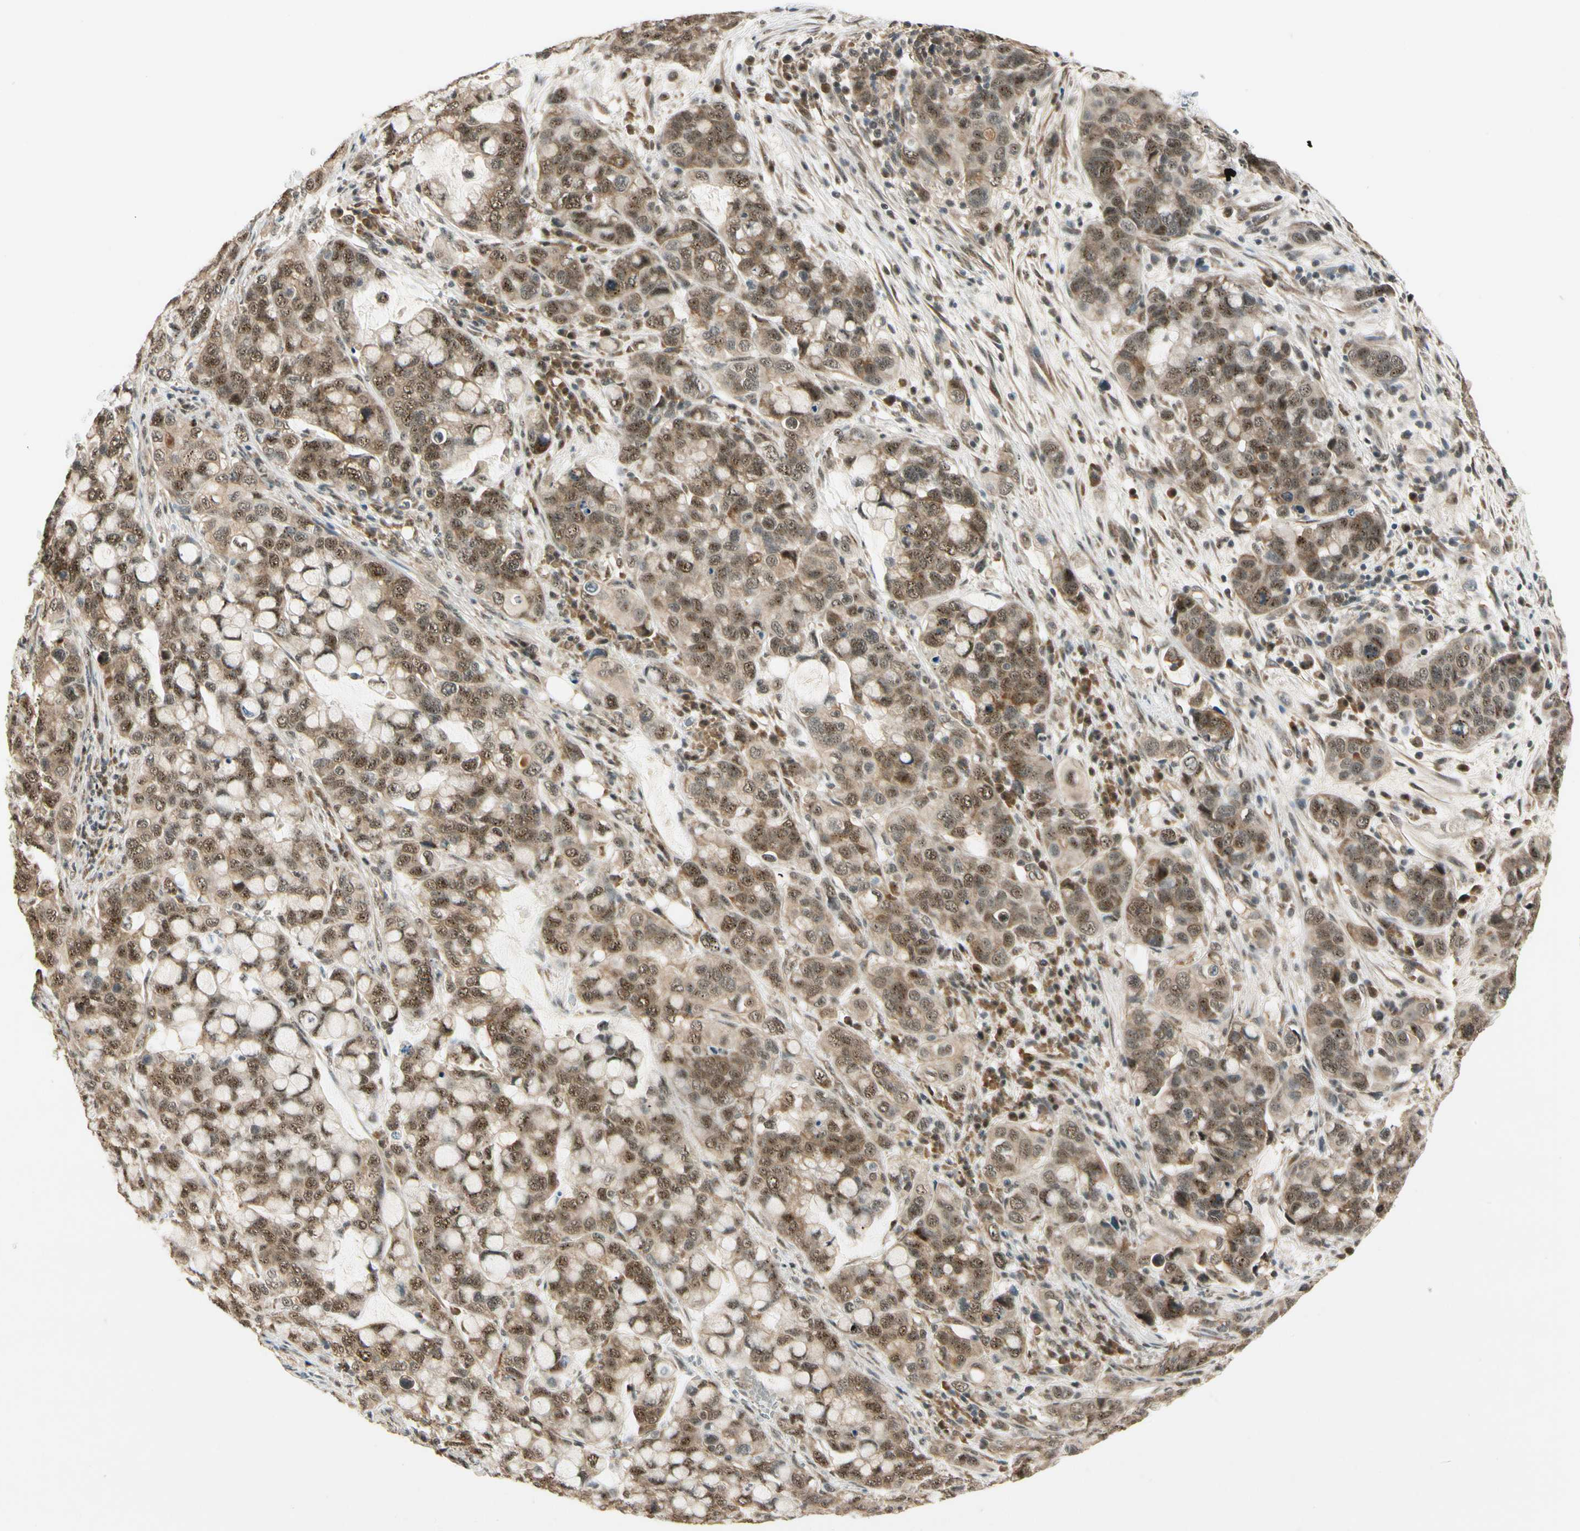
{"staining": {"intensity": "moderate", "quantity": ">75%", "location": "cytoplasmic/membranous,nuclear"}, "tissue": "stomach cancer", "cell_type": "Tumor cells", "image_type": "cancer", "snomed": [{"axis": "morphology", "description": "Adenocarcinoma, NOS"}, {"axis": "topography", "description": "Stomach, lower"}], "caption": "An image showing moderate cytoplasmic/membranous and nuclear positivity in approximately >75% of tumor cells in adenocarcinoma (stomach), as visualized by brown immunohistochemical staining.", "gene": "MCPH1", "patient": {"sex": "male", "age": 84}}